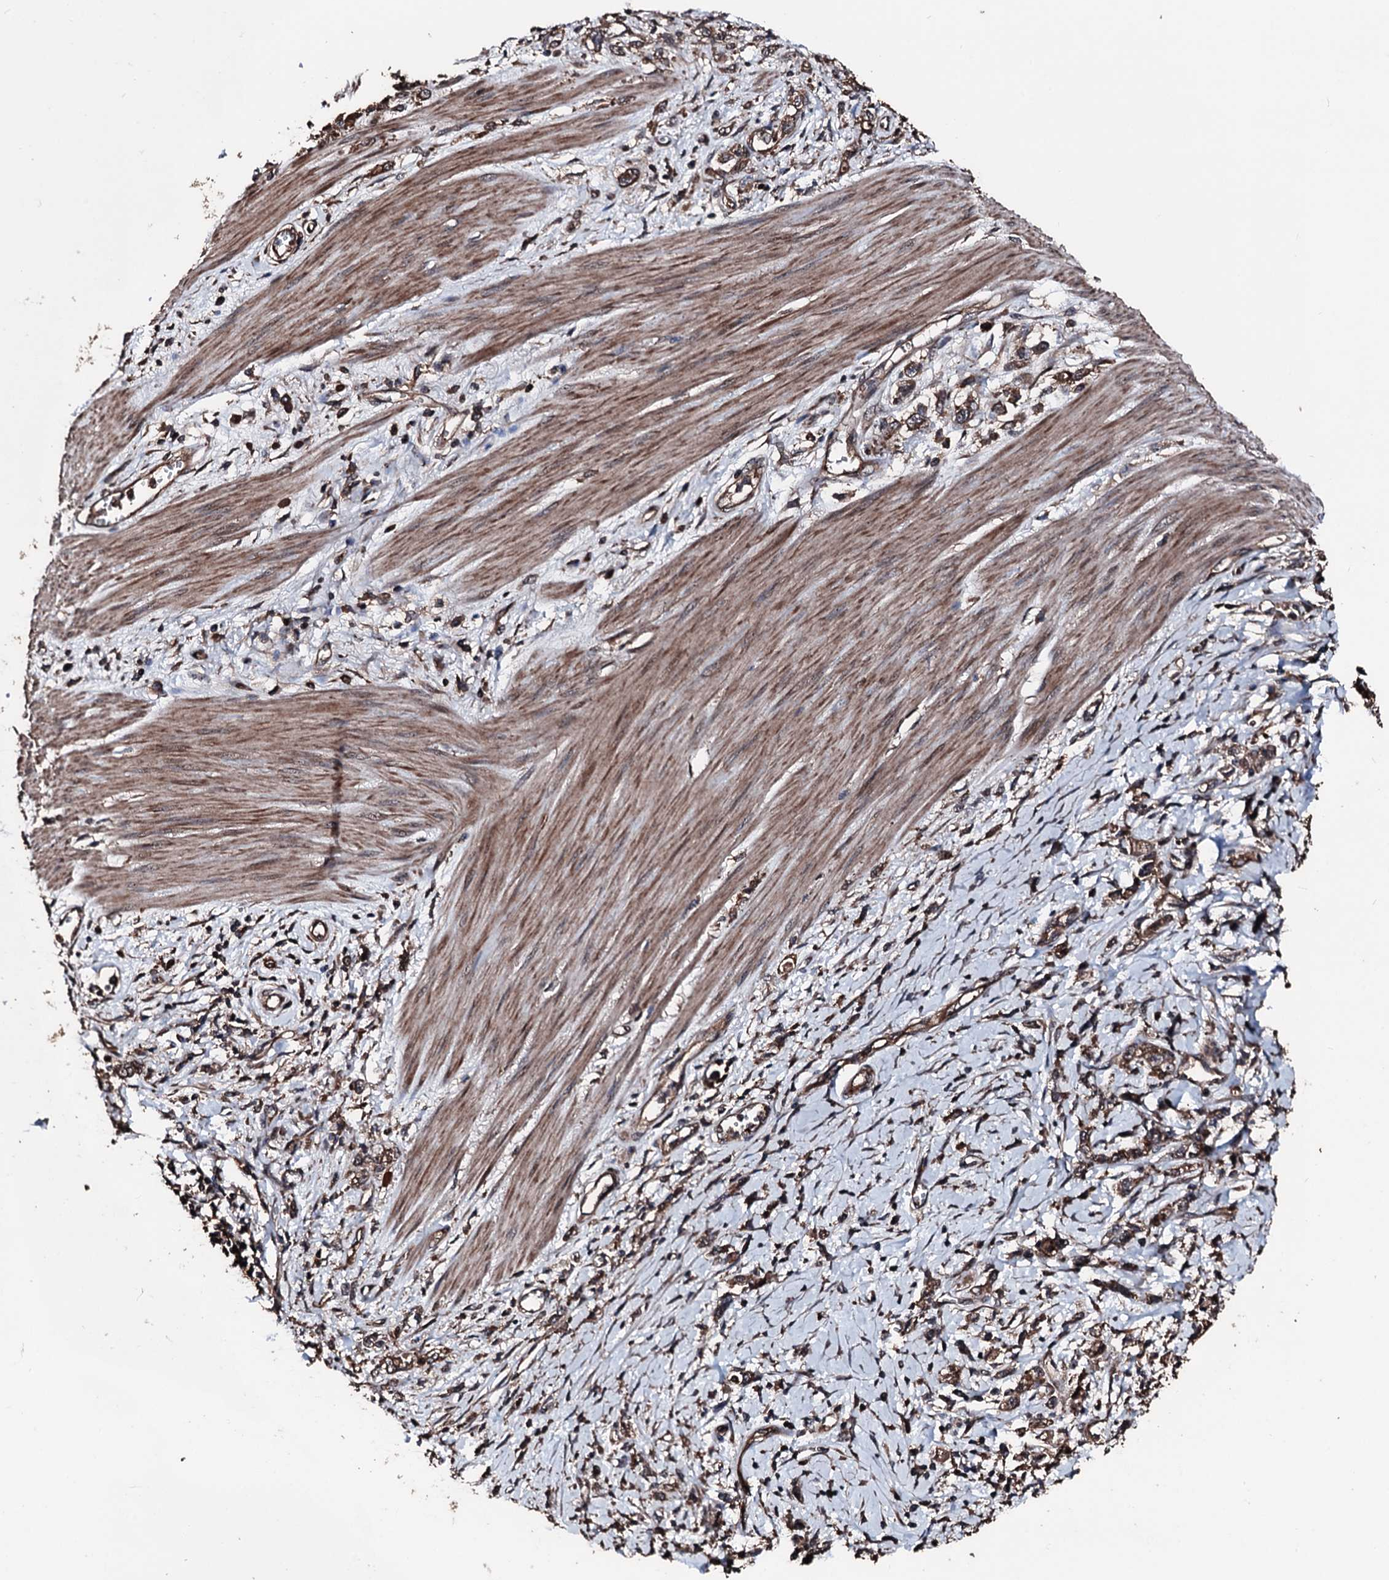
{"staining": {"intensity": "moderate", "quantity": ">75%", "location": "cytoplasmic/membranous"}, "tissue": "stomach cancer", "cell_type": "Tumor cells", "image_type": "cancer", "snomed": [{"axis": "morphology", "description": "Adenocarcinoma, NOS"}, {"axis": "topography", "description": "Stomach"}], "caption": "Tumor cells demonstrate medium levels of moderate cytoplasmic/membranous positivity in approximately >75% of cells in human stomach cancer (adenocarcinoma).", "gene": "KIF18A", "patient": {"sex": "female", "age": 76}}